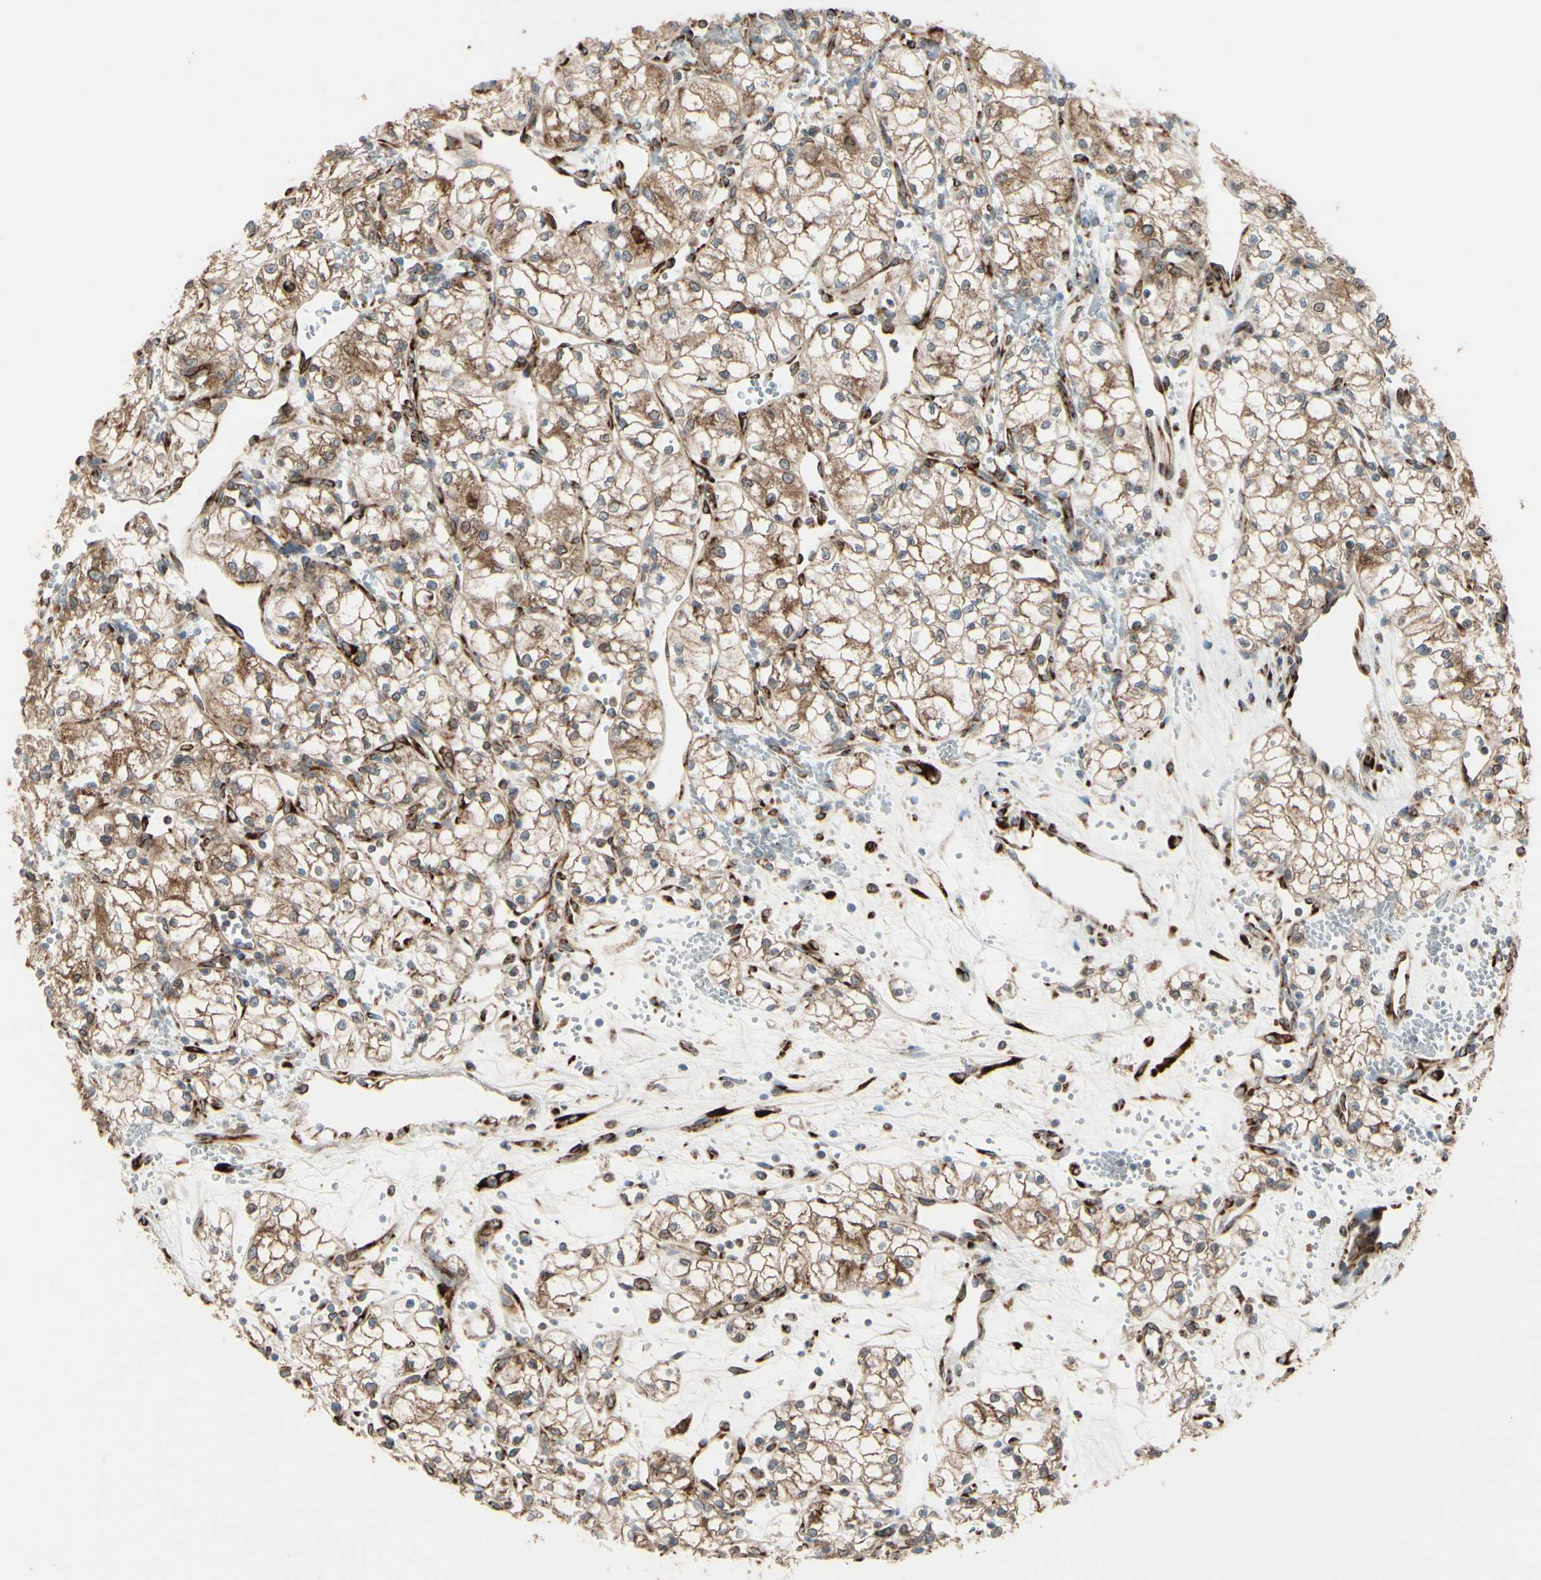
{"staining": {"intensity": "moderate", "quantity": ">75%", "location": "cytoplasmic/membranous"}, "tissue": "renal cancer", "cell_type": "Tumor cells", "image_type": "cancer", "snomed": [{"axis": "morphology", "description": "Normal tissue, NOS"}, {"axis": "morphology", "description": "Adenocarcinoma, NOS"}, {"axis": "topography", "description": "Kidney"}], "caption": "Moderate cytoplasmic/membranous positivity is seen in about >75% of tumor cells in adenocarcinoma (renal).", "gene": "RRBP1", "patient": {"sex": "male", "age": 59}}